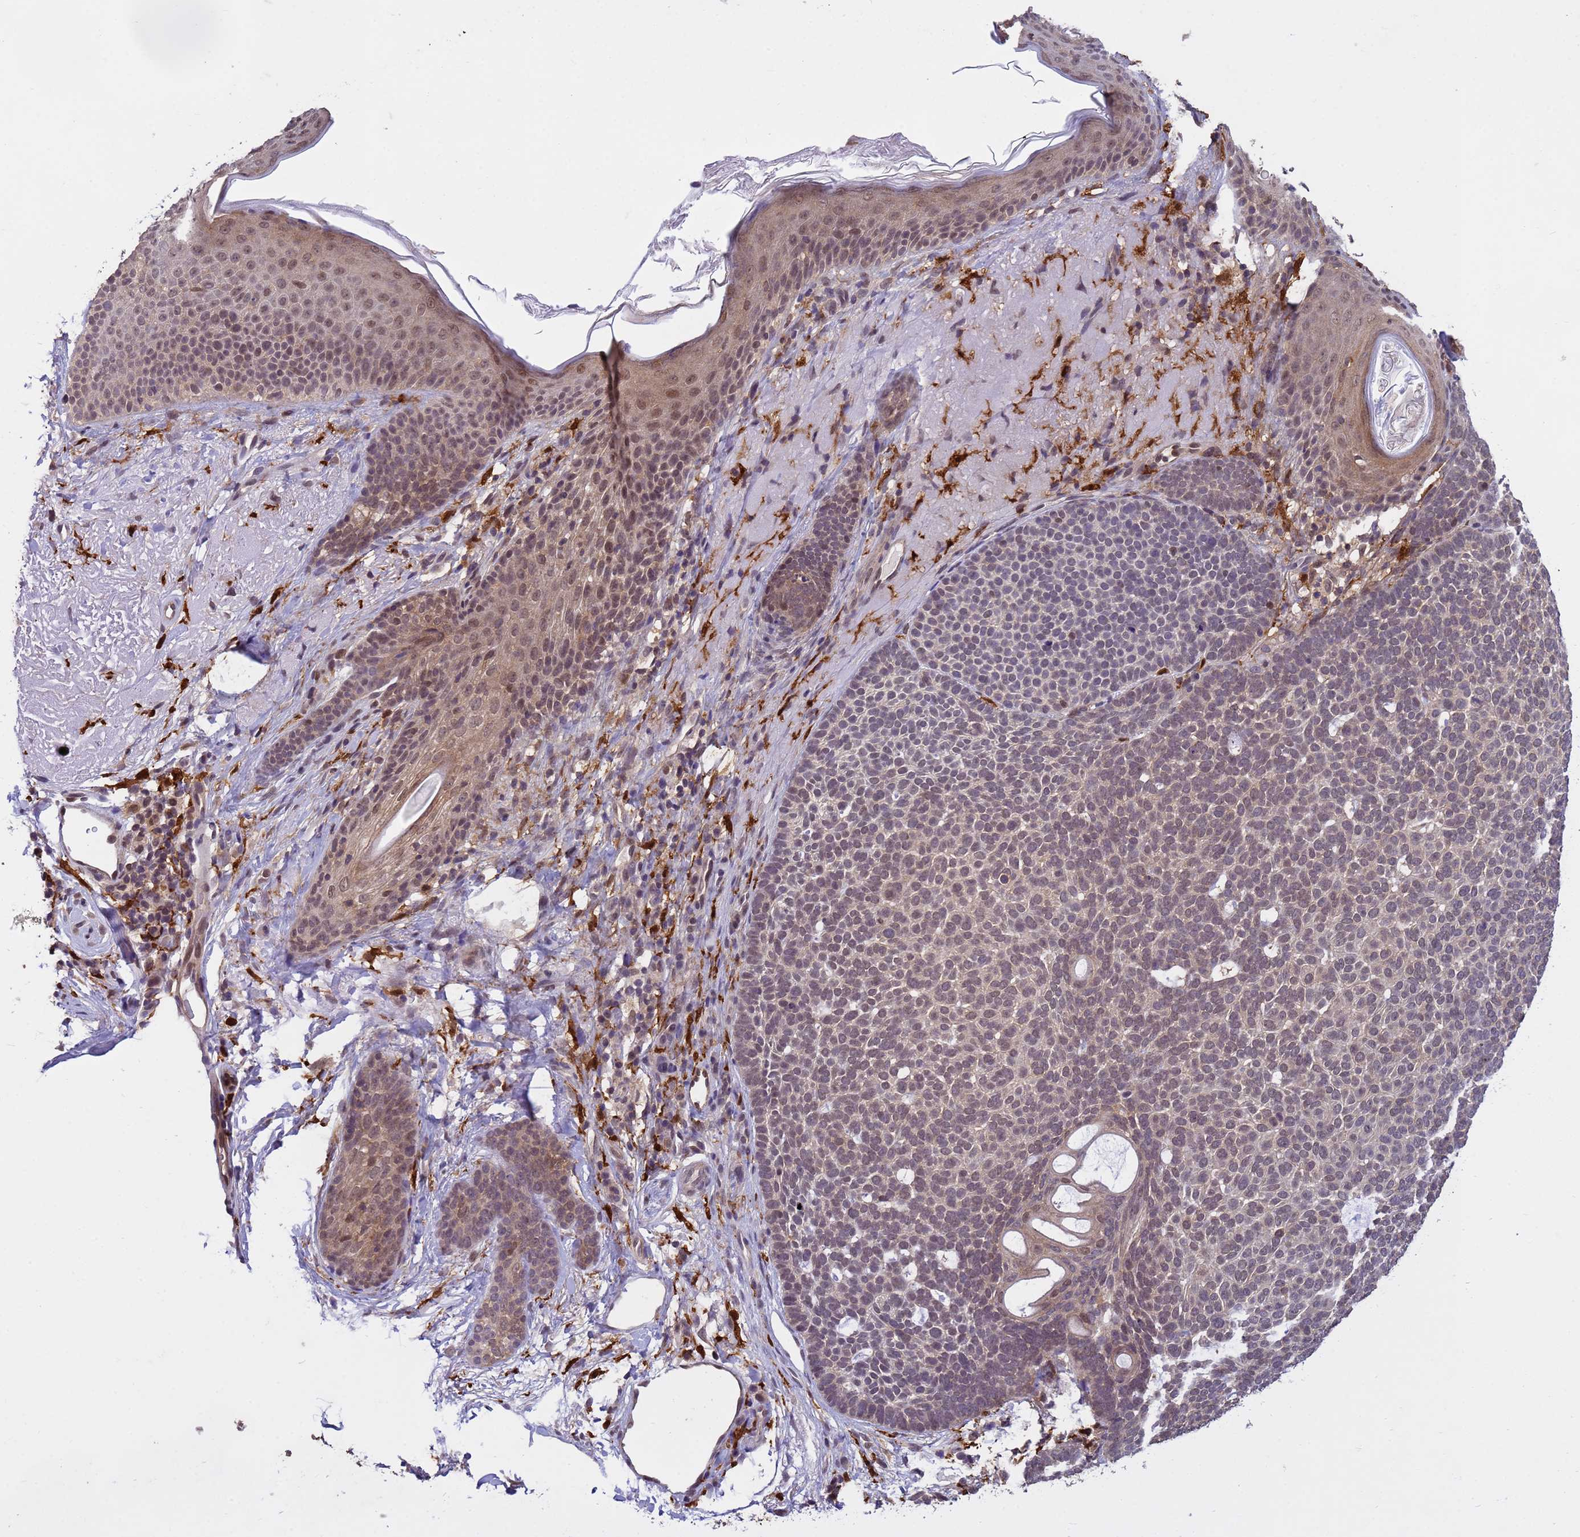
{"staining": {"intensity": "weak", "quantity": "25%-75%", "location": "nuclear"}, "tissue": "skin cancer", "cell_type": "Tumor cells", "image_type": "cancer", "snomed": [{"axis": "morphology", "description": "Basal cell carcinoma"}, {"axis": "topography", "description": "Skin"}], "caption": "There is low levels of weak nuclear staining in tumor cells of skin cancer (basal cell carcinoma), as demonstrated by immunohistochemical staining (brown color).", "gene": "NPEPPS", "patient": {"sex": "female", "age": 77}}